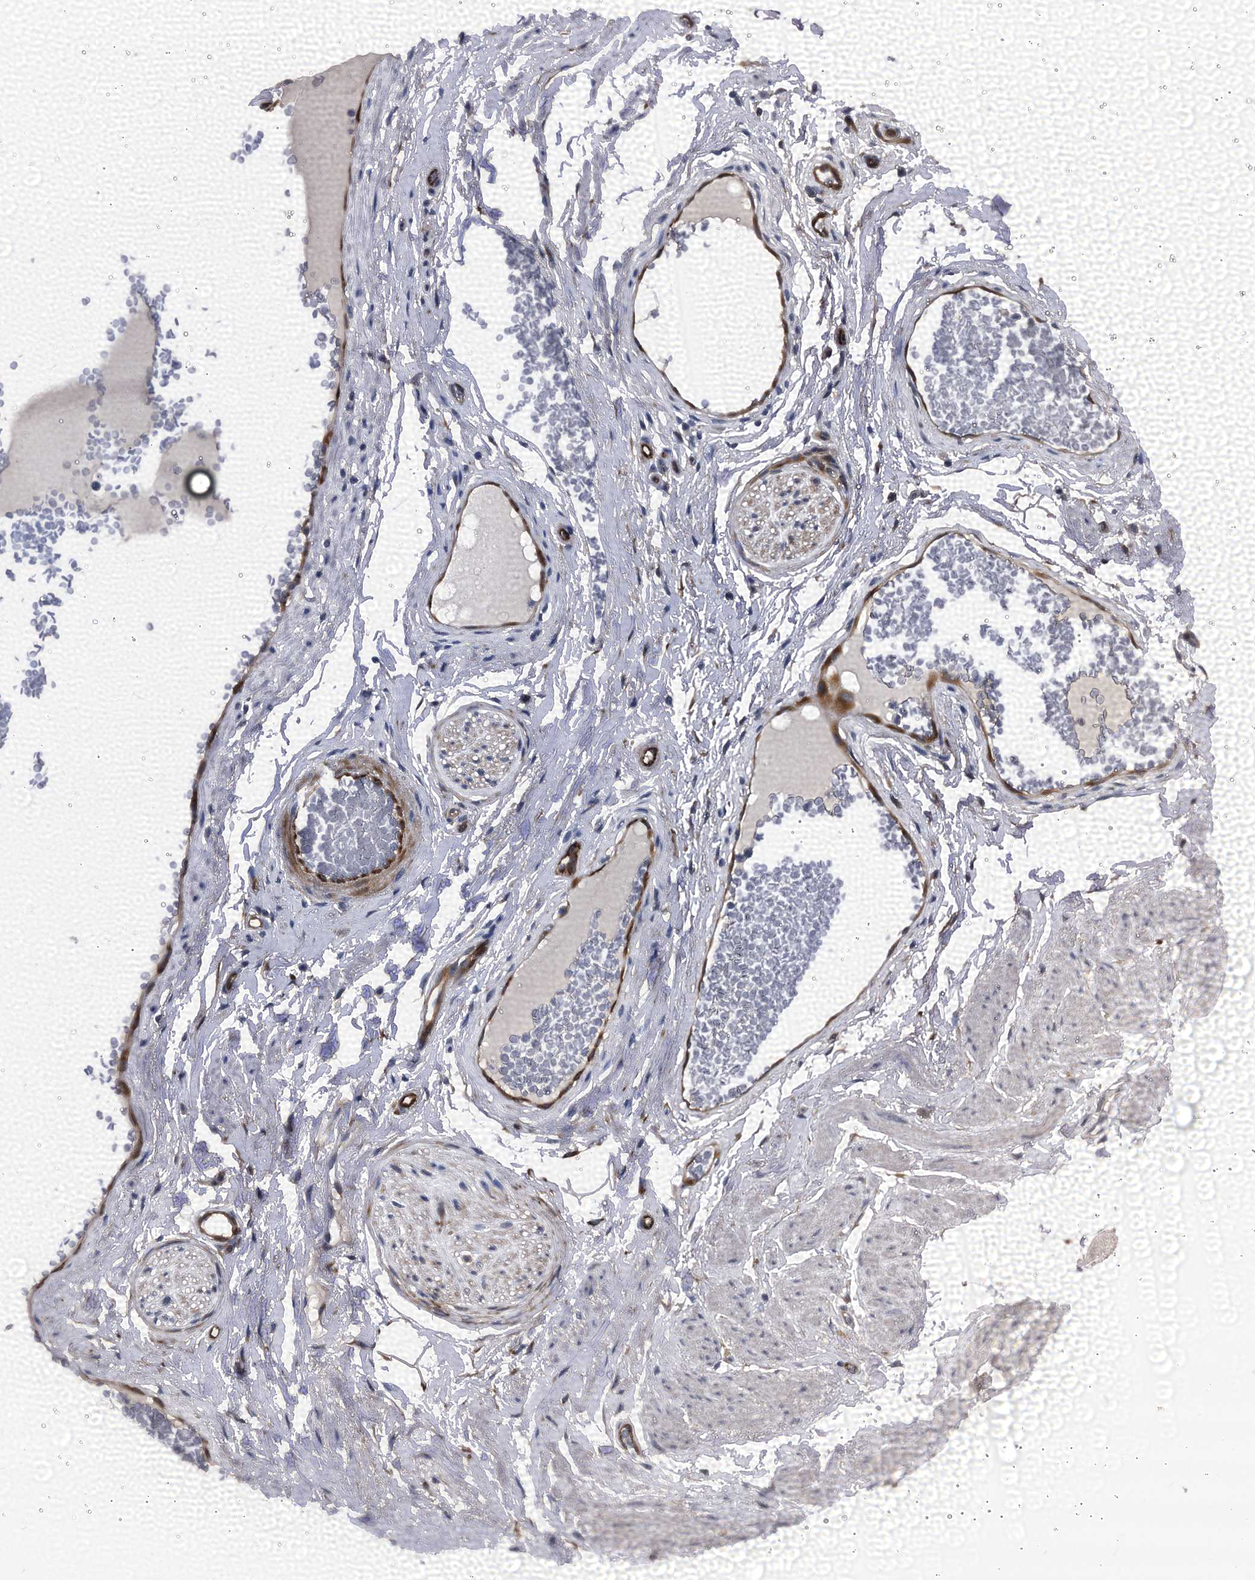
{"staining": {"intensity": "negative", "quantity": "none", "location": "none"}, "tissue": "adipose tissue", "cell_type": "Adipocytes", "image_type": "normal", "snomed": [{"axis": "morphology", "description": "Normal tissue, NOS"}, {"axis": "morphology", "description": "Adenocarcinoma, NOS"}, {"axis": "topography", "description": "Rectum"}, {"axis": "topography", "description": "Vagina"}, {"axis": "topography", "description": "Peripheral nerve tissue"}], "caption": "DAB (3,3'-diaminobenzidine) immunohistochemical staining of benign human adipose tissue shows no significant staining in adipocytes.", "gene": "EMG1", "patient": {"sex": "female", "age": 71}}